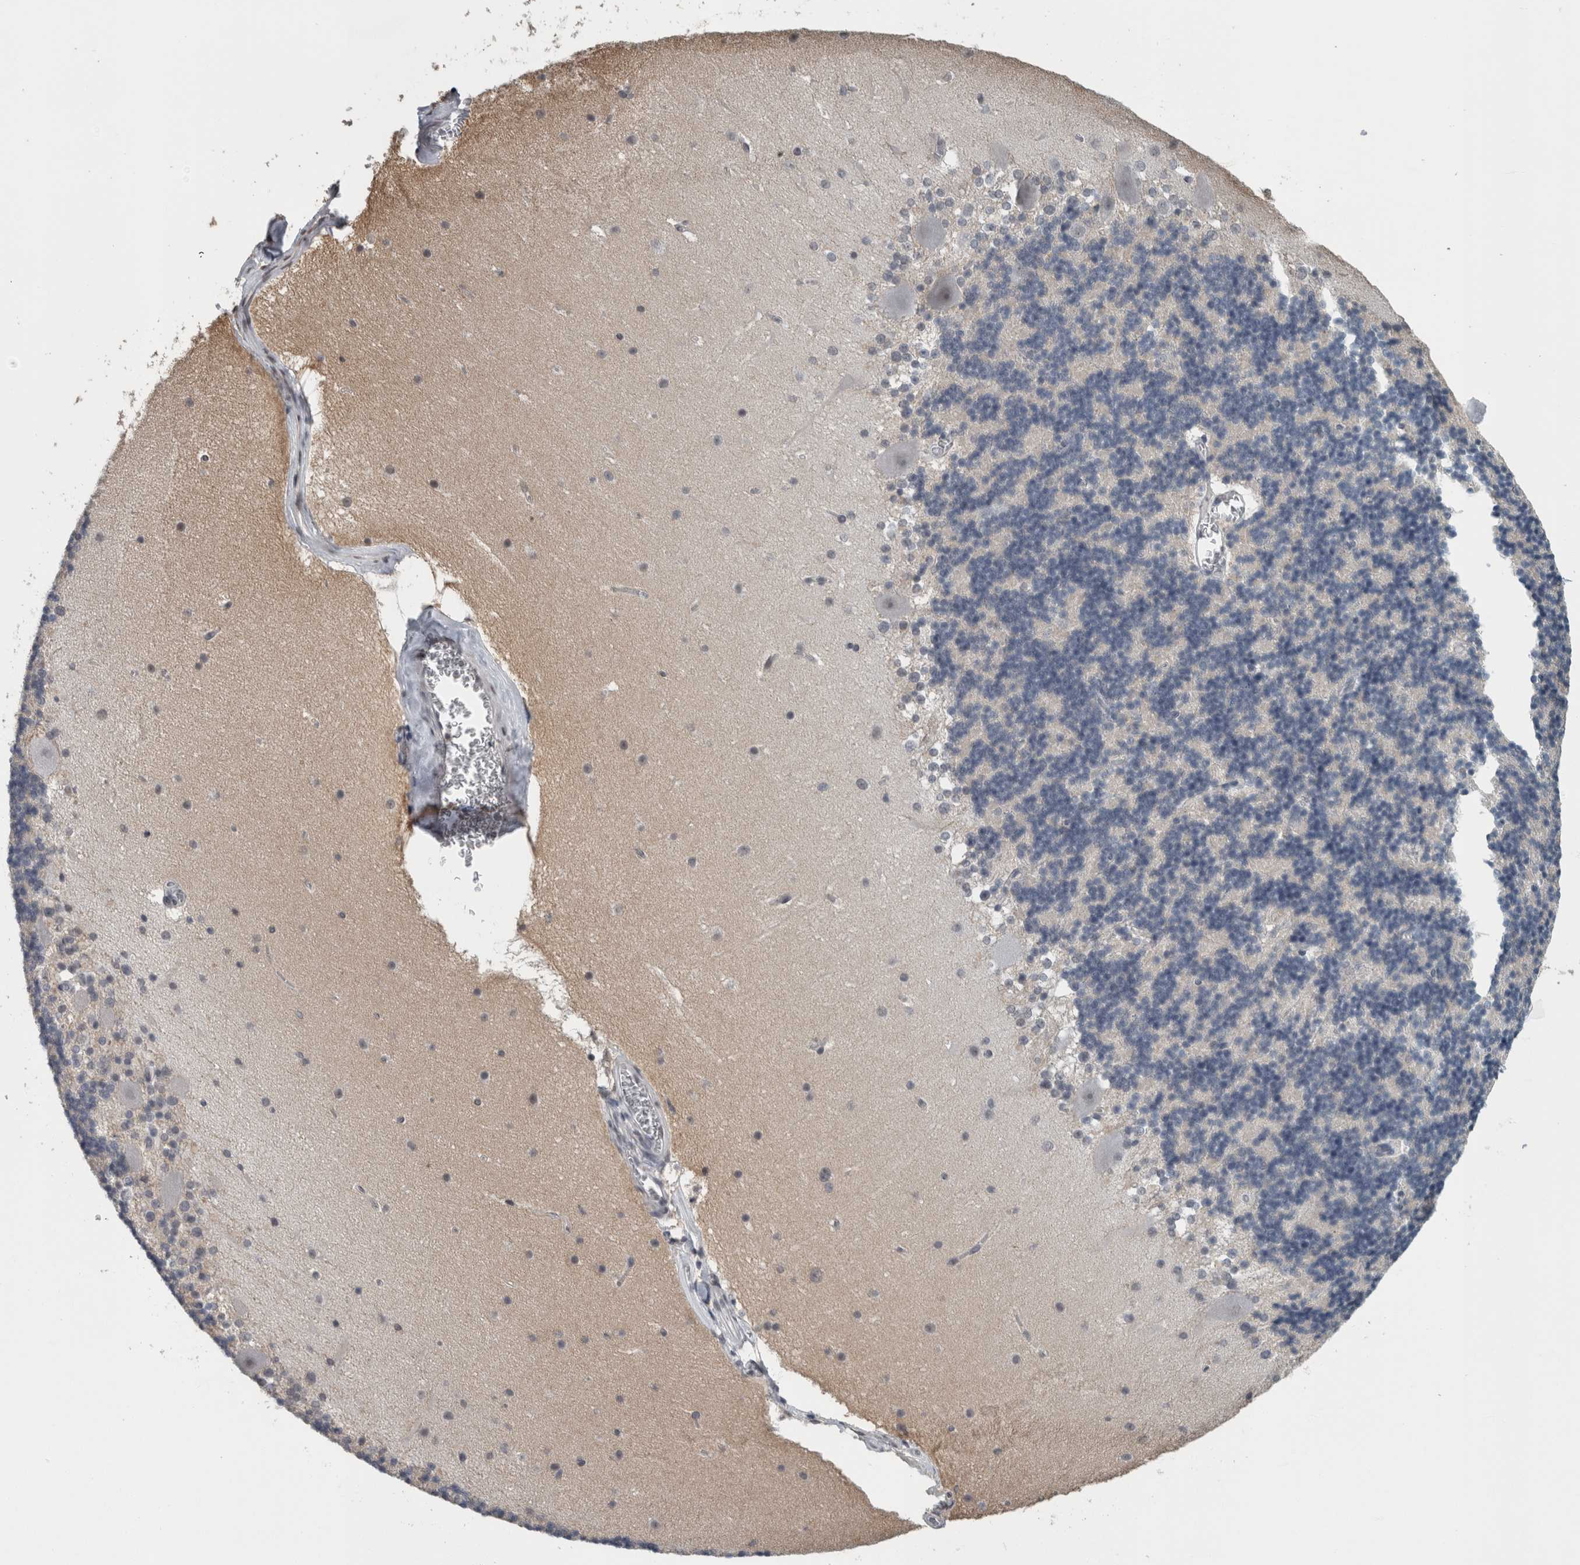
{"staining": {"intensity": "negative", "quantity": "none", "location": "none"}, "tissue": "cerebellum", "cell_type": "Cells in granular layer", "image_type": "normal", "snomed": [{"axis": "morphology", "description": "Normal tissue, NOS"}, {"axis": "topography", "description": "Cerebellum"}], "caption": "DAB immunohistochemical staining of unremarkable cerebellum demonstrates no significant positivity in cells in granular layer.", "gene": "ACSF2", "patient": {"sex": "female", "age": 19}}